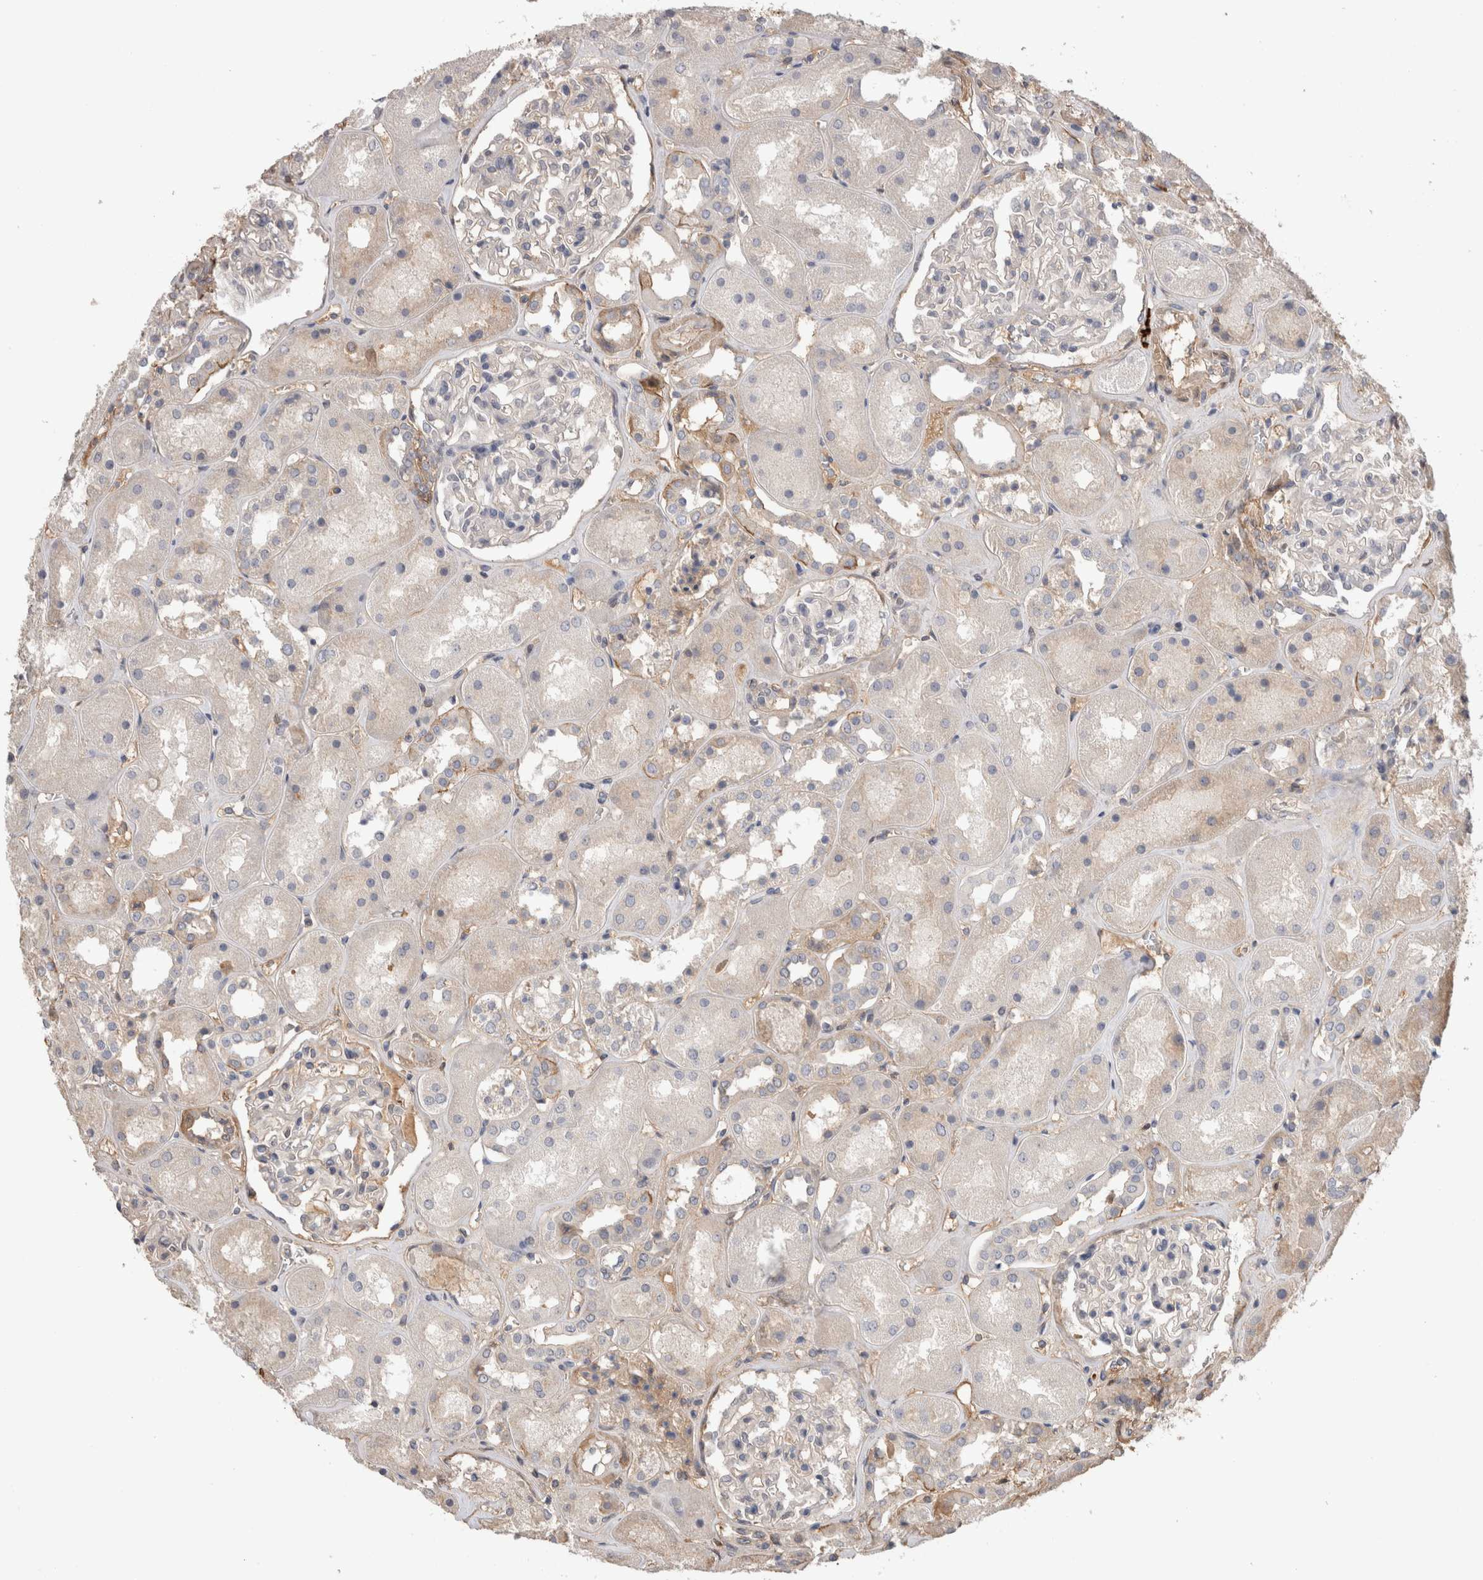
{"staining": {"intensity": "negative", "quantity": "none", "location": "none"}, "tissue": "kidney", "cell_type": "Cells in glomeruli", "image_type": "normal", "snomed": [{"axis": "morphology", "description": "Normal tissue, NOS"}, {"axis": "topography", "description": "Kidney"}], "caption": "Cells in glomeruli show no significant expression in benign kidney. (DAB (3,3'-diaminobenzidine) immunohistochemistry (IHC) with hematoxylin counter stain).", "gene": "PPP3CC", "patient": {"sex": "male", "age": 70}}